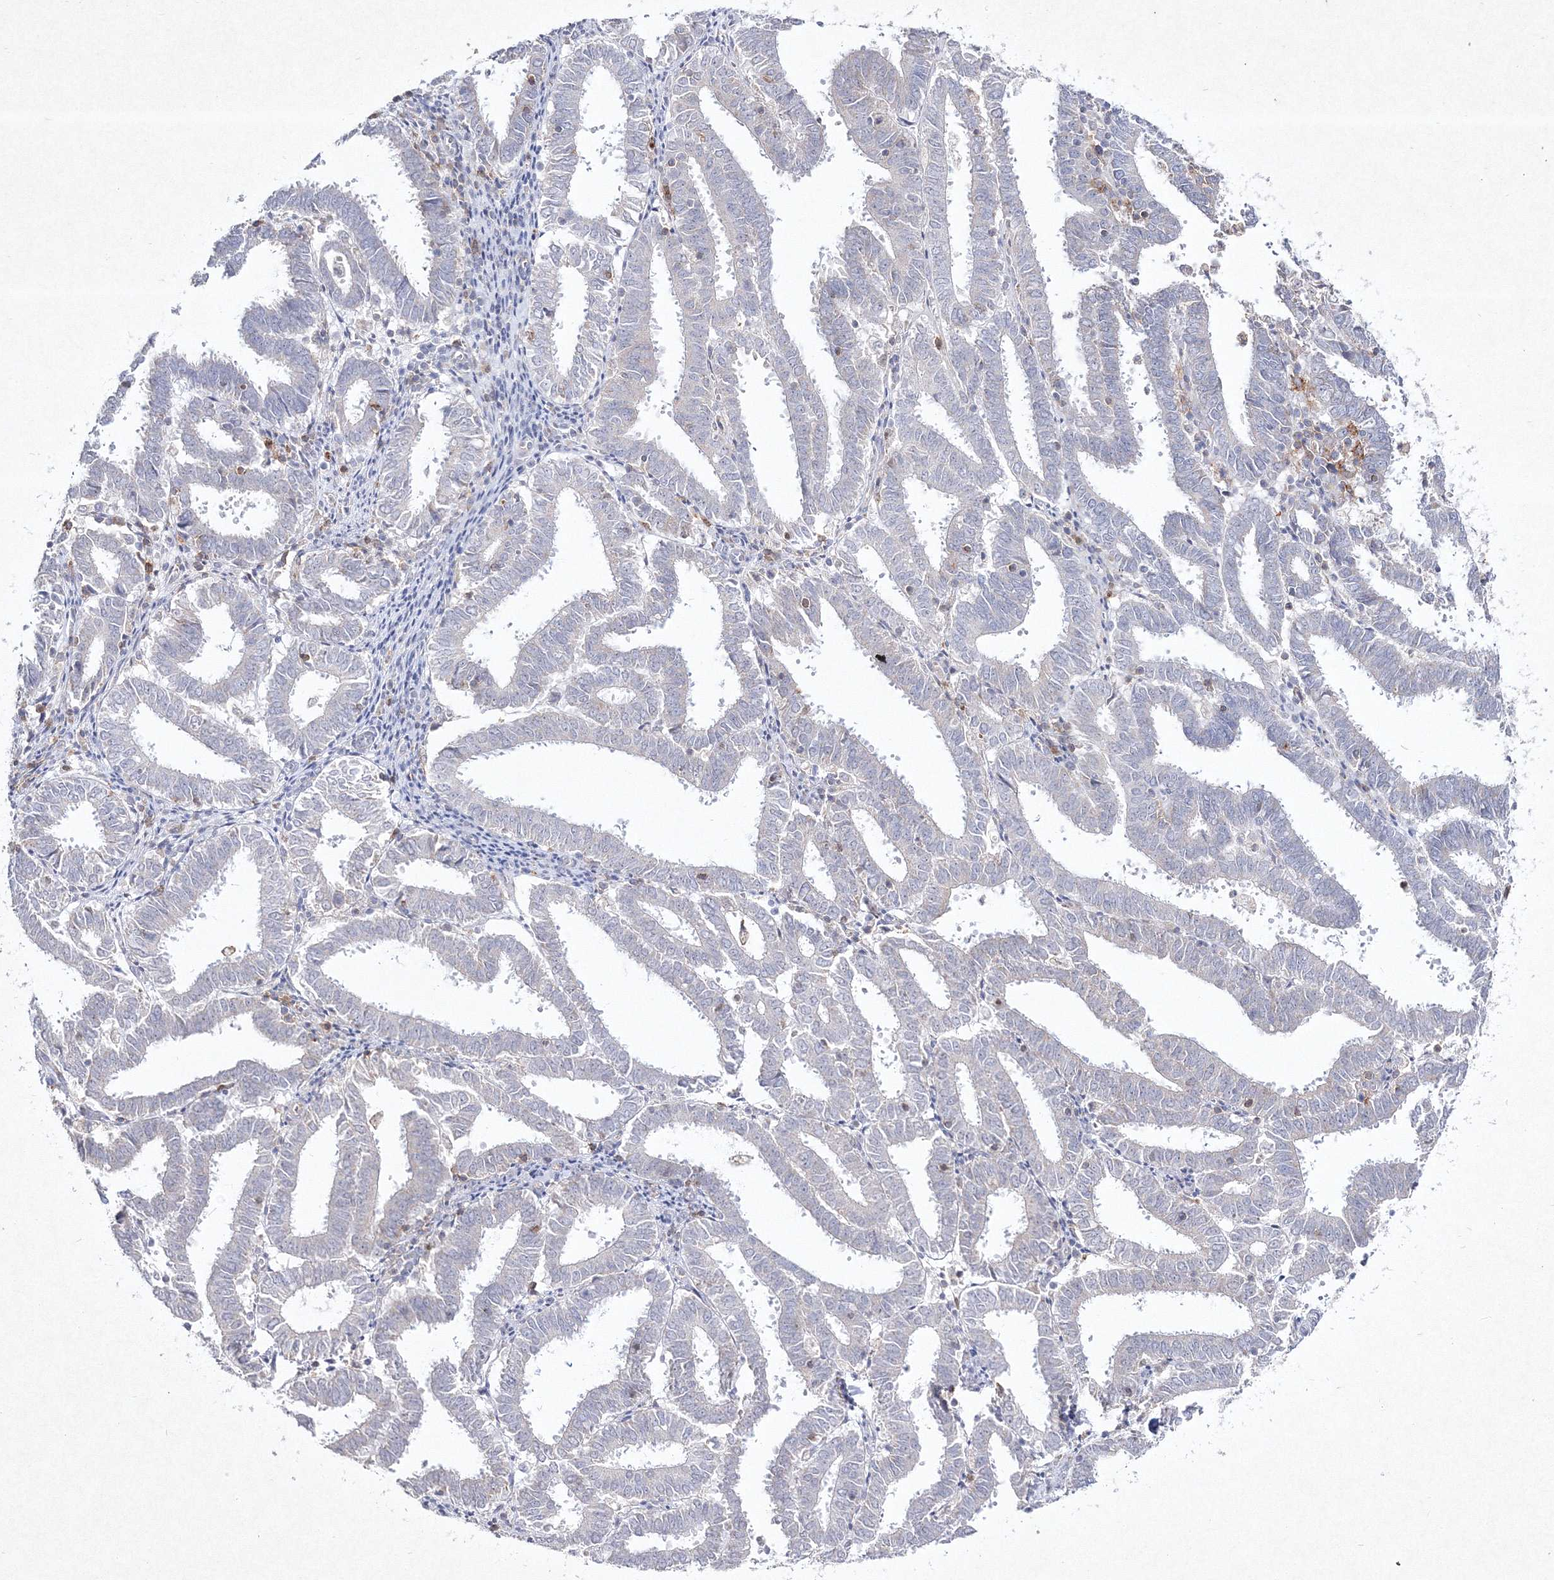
{"staining": {"intensity": "negative", "quantity": "none", "location": "none"}, "tissue": "endometrial cancer", "cell_type": "Tumor cells", "image_type": "cancer", "snomed": [{"axis": "morphology", "description": "Adenocarcinoma, NOS"}, {"axis": "topography", "description": "Uterus"}], "caption": "Immunohistochemical staining of human adenocarcinoma (endometrial) exhibits no significant positivity in tumor cells. Nuclei are stained in blue.", "gene": "HCST", "patient": {"sex": "female", "age": 83}}